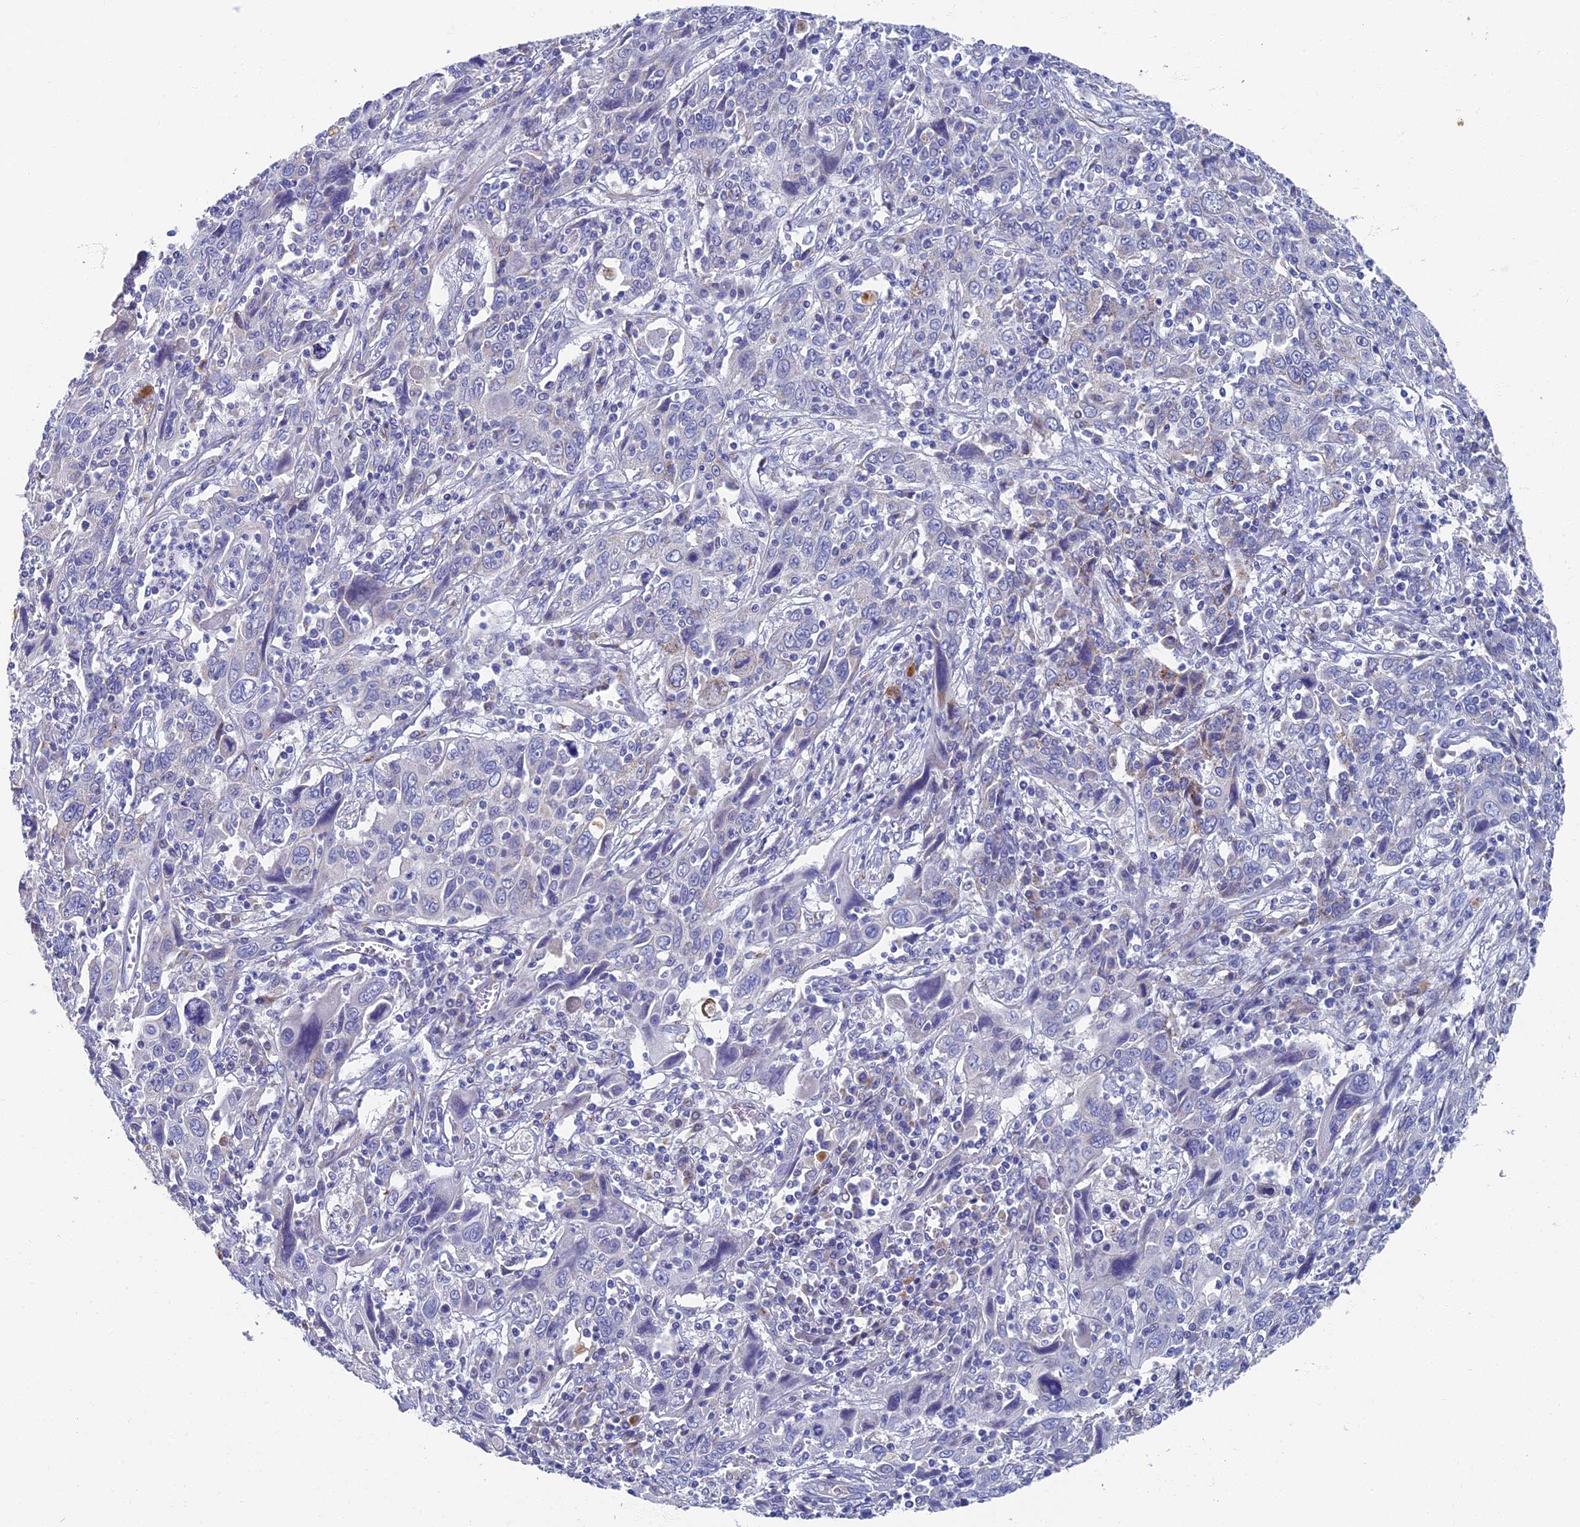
{"staining": {"intensity": "negative", "quantity": "none", "location": "none"}, "tissue": "cervical cancer", "cell_type": "Tumor cells", "image_type": "cancer", "snomed": [{"axis": "morphology", "description": "Squamous cell carcinoma, NOS"}, {"axis": "topography", "description": "Cervix"}], "caption": "Tumor cells are negative for brown protein staining in cervical cancer (squamous cell carcinoma).", "gene": "OAT", "patient": {"sex": "female", "age": 46}}